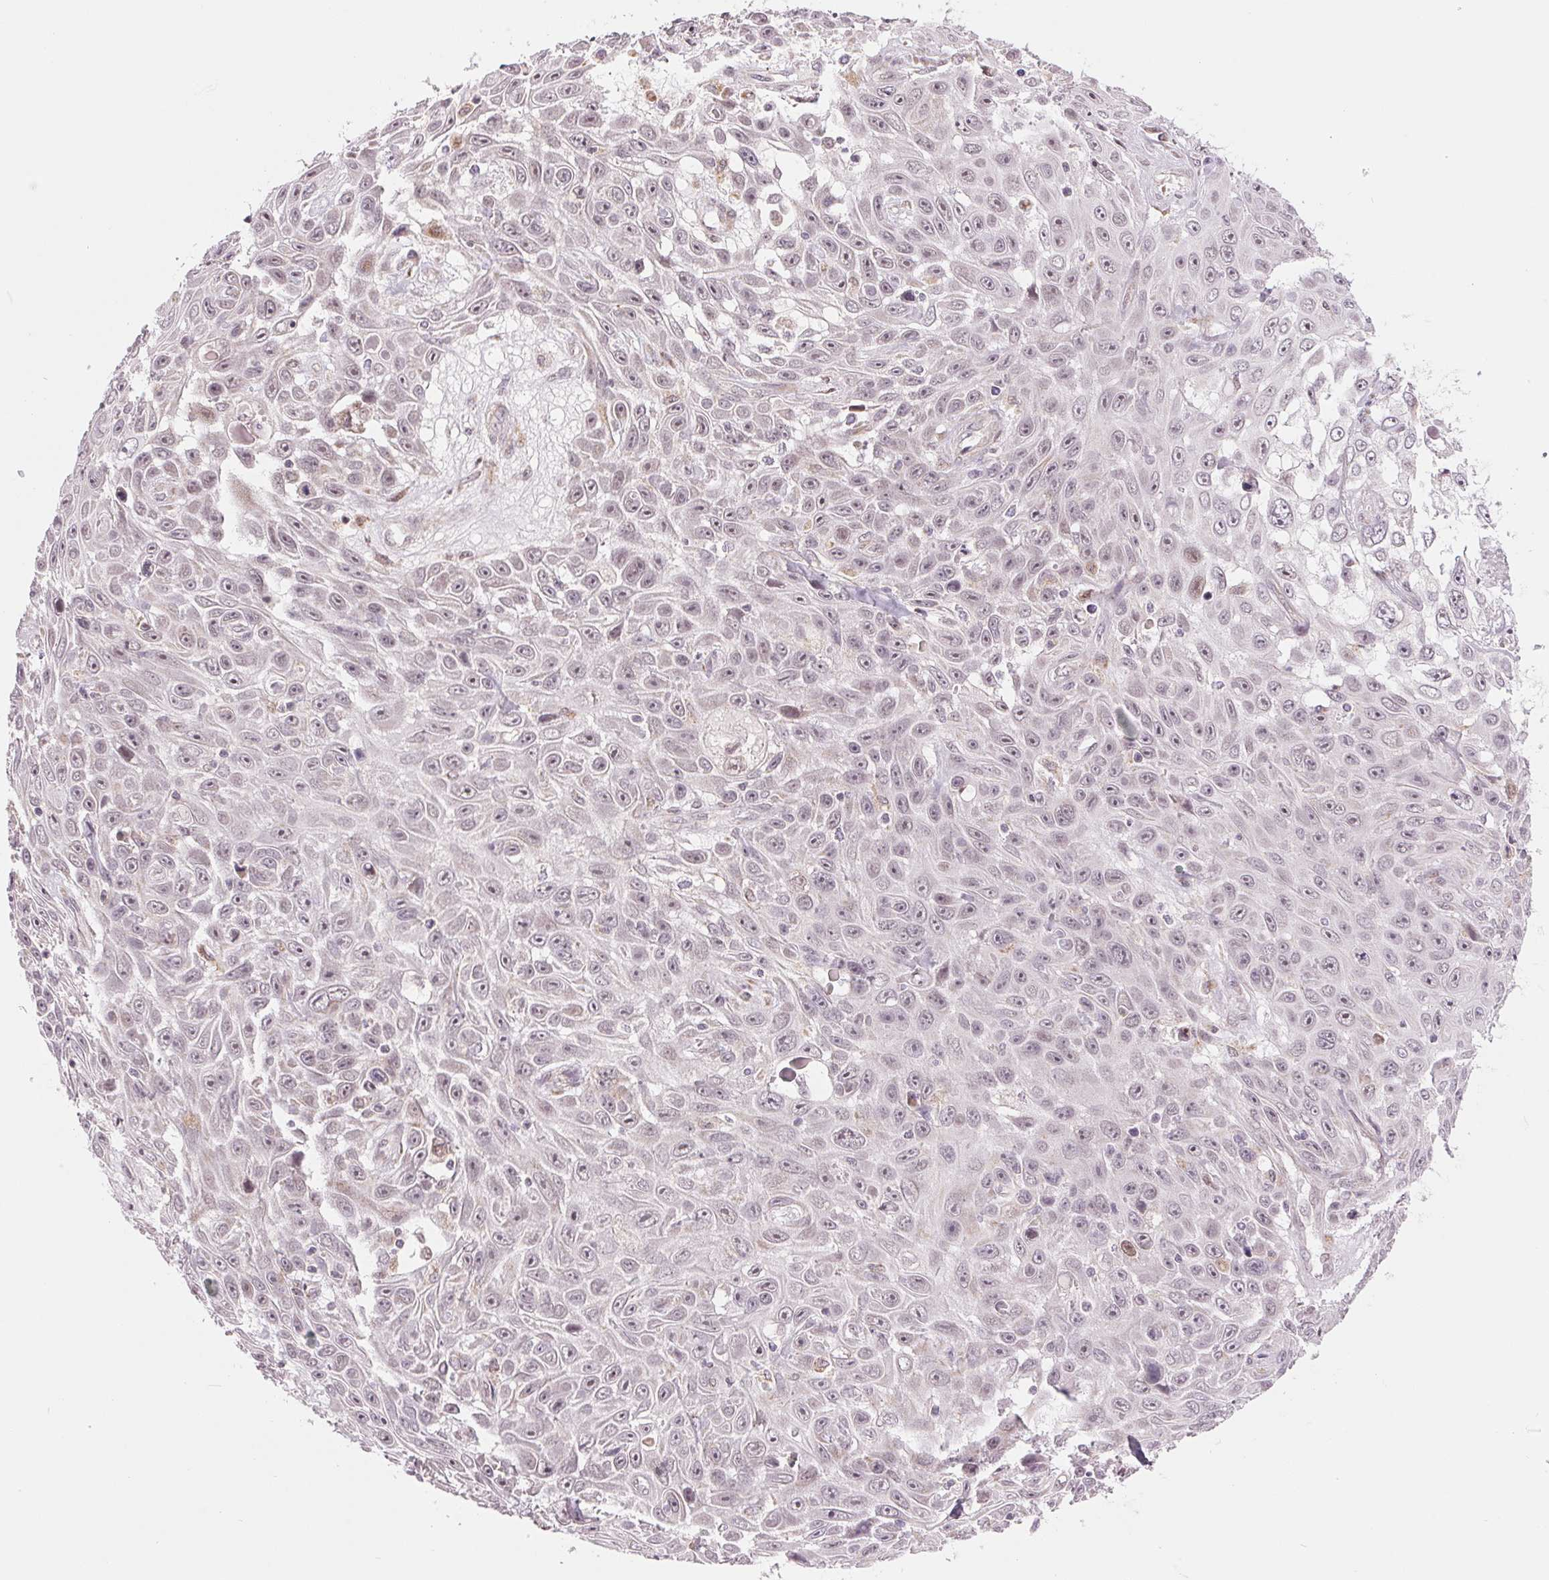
{"staining": {"intensity": "negative", "quantity": "none", "location": "none"}, "tissue": "skin cancer", "cell_type": "Tumor cells", "image_type": "cancer", "snomed": [{"axis": "morphology", "description": "Squamous cell carcinoma, NOS"}, {"axis": "topography", "description": "Skin"}], "caption": "High magnification brightfield microscopy of skin squamous cell carcinoma stained with DAB (brown) and counterstained with hematoxylin (blue): tumor cells show no significant expression.", "gene": "ARHGAP32", "patient": {"sex": "male", "age": 82}}